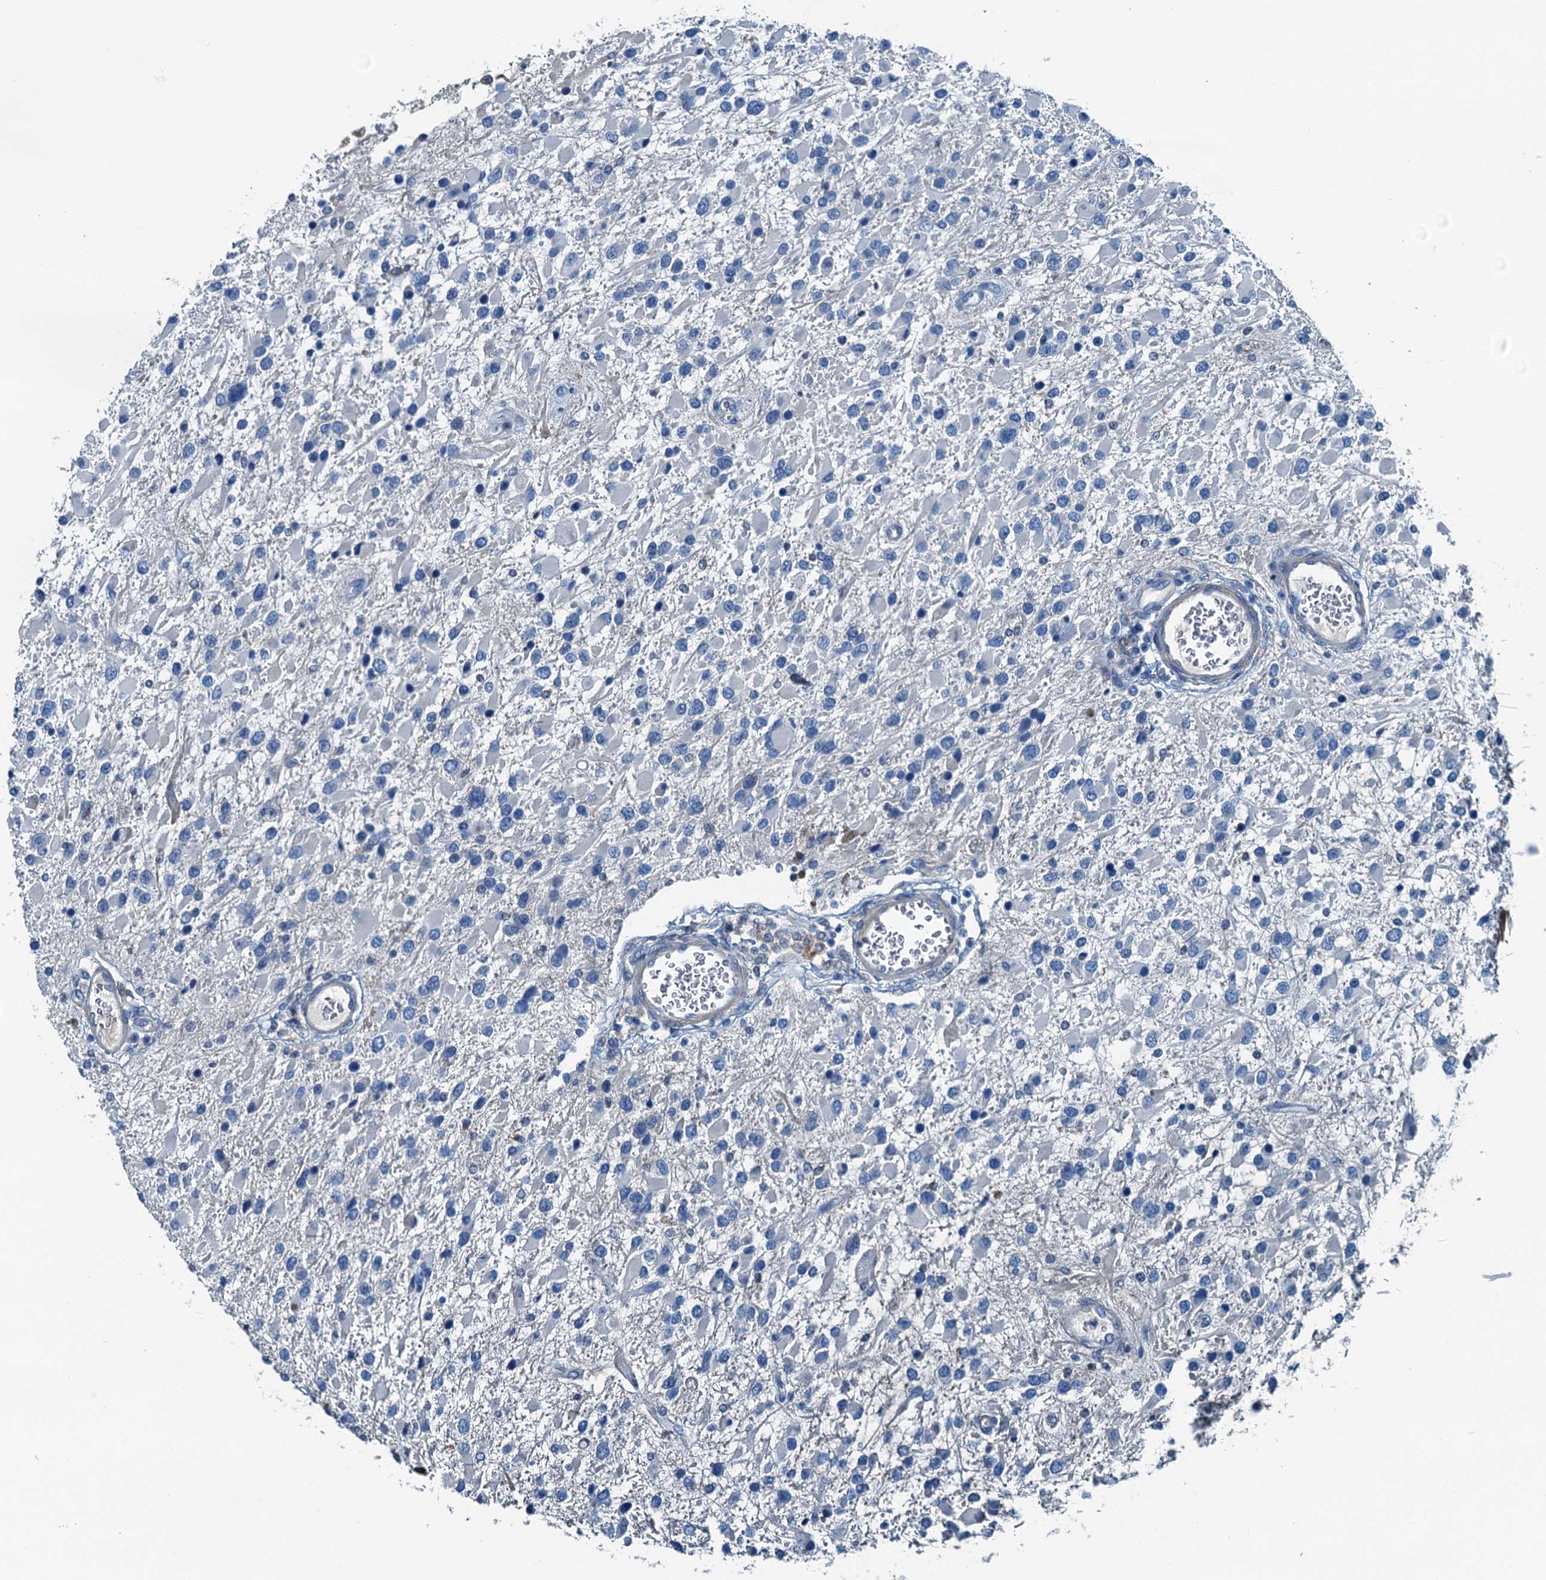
{"staining": {"intensity": "negative", "quantity": "none", "location": "none"}, "tissue": "glioma", "cell_type": "Tumor cells", "image_type": "cancer", "snomed": [{"axis": "morphology", "description": "Glioma, malignant, High grade"}, {"axis": "topography", "description": "Brain"}], "caption": "This image is of malignant high-grade glioma stained with immunohistochemistry (IHC) to label a protein in brown with the nuclei are counter-stained blue. There is no positivity in tumor cells.", "gene": "RAB3IL1", "patient": {"sex": "male", "age": 53}}